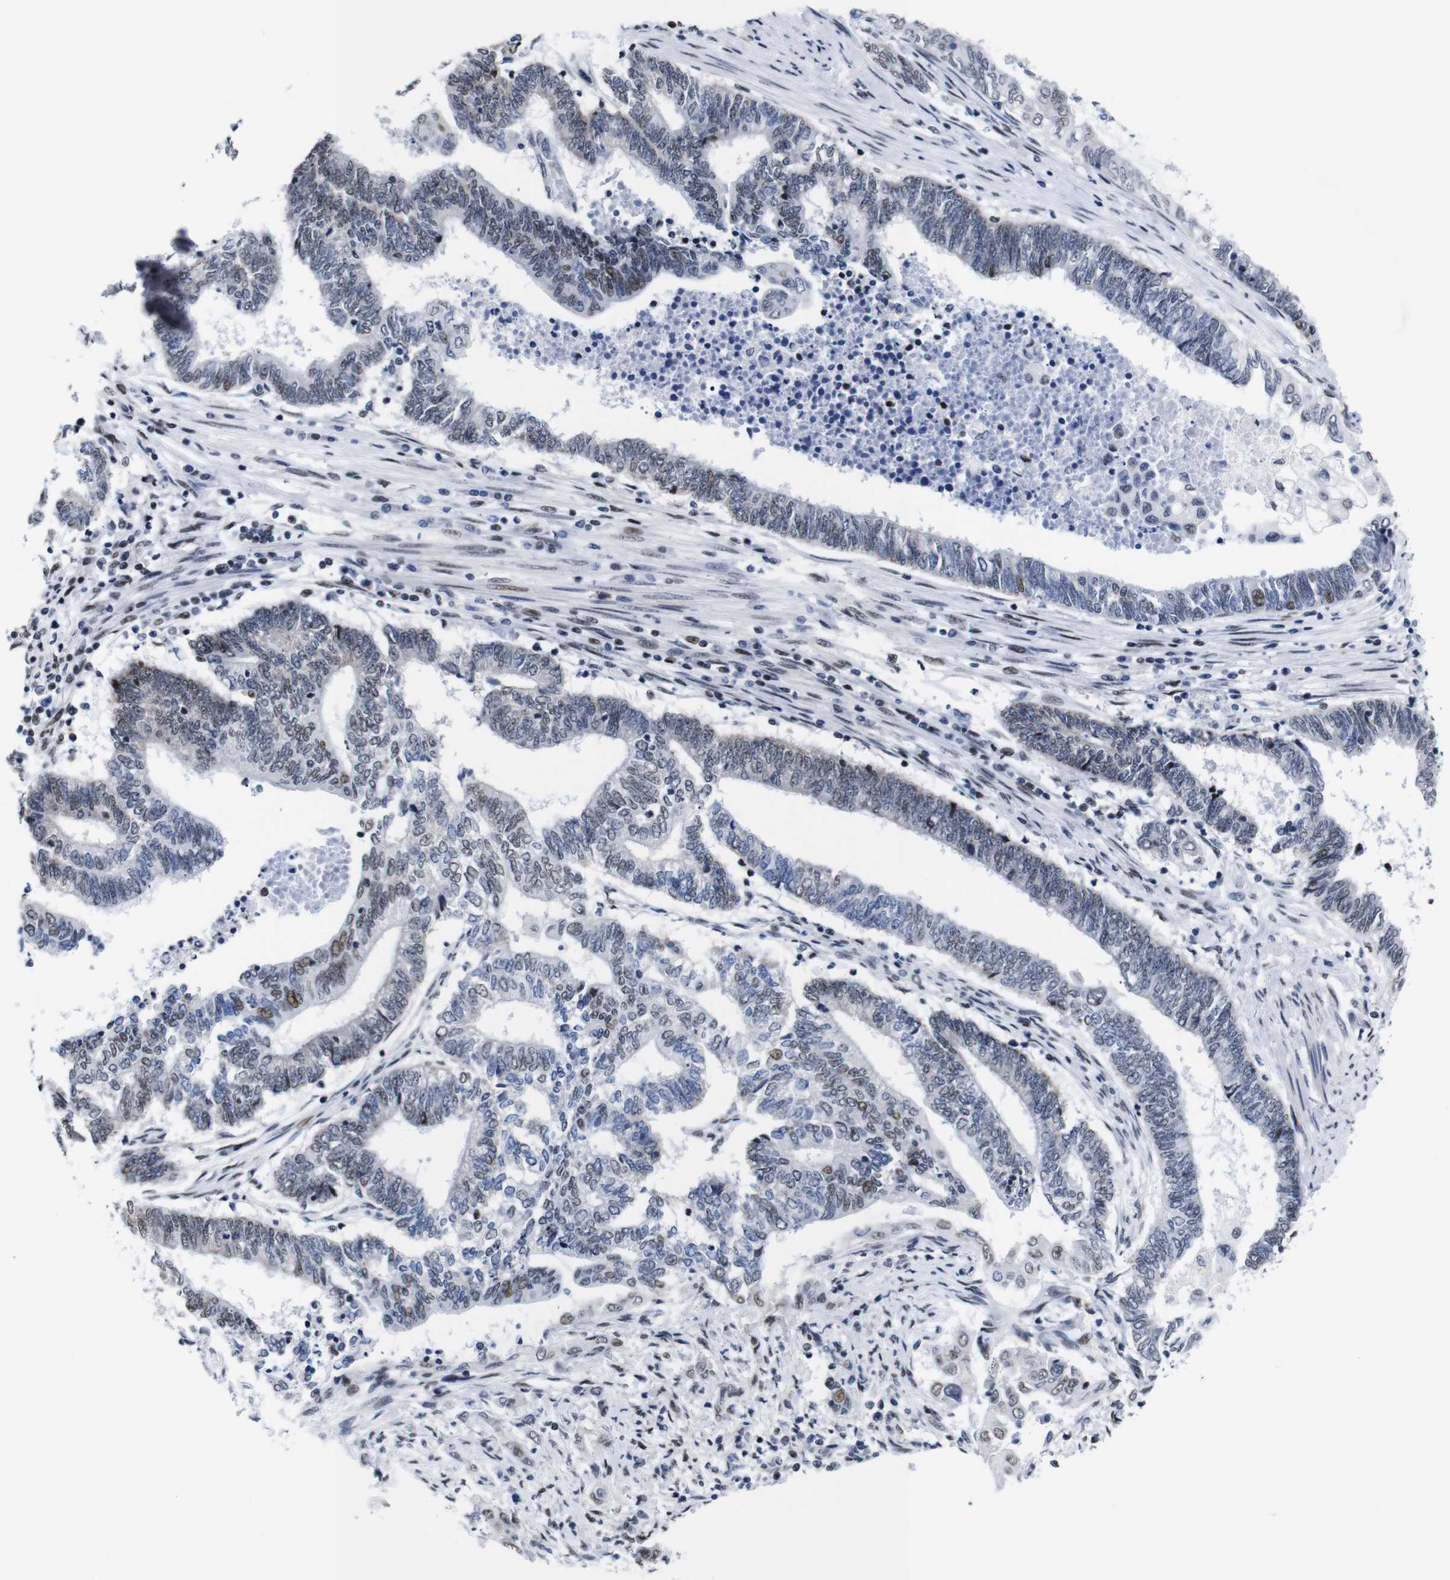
{"staining": {"intensity": "weak", "quantity": "<25%", "location": "nuclear"}, "tissue": "endometrial cancer", "cell_type": "Tumor cells", "image_type": "cancer", "snomed": [{"axis": "morphology", "description": "Adenocarcinoma, NOS"}, {"axis": "topography", "description": "Uterus"}, {"axis": "topography", "description": "Endometrium"}], "caption": "Endometrial cancer was stained to show a protein in brown. There is no significant positivity in tumor cells.", "gene": "GATA6", "patient": {"sex": "female", "age": 70}}